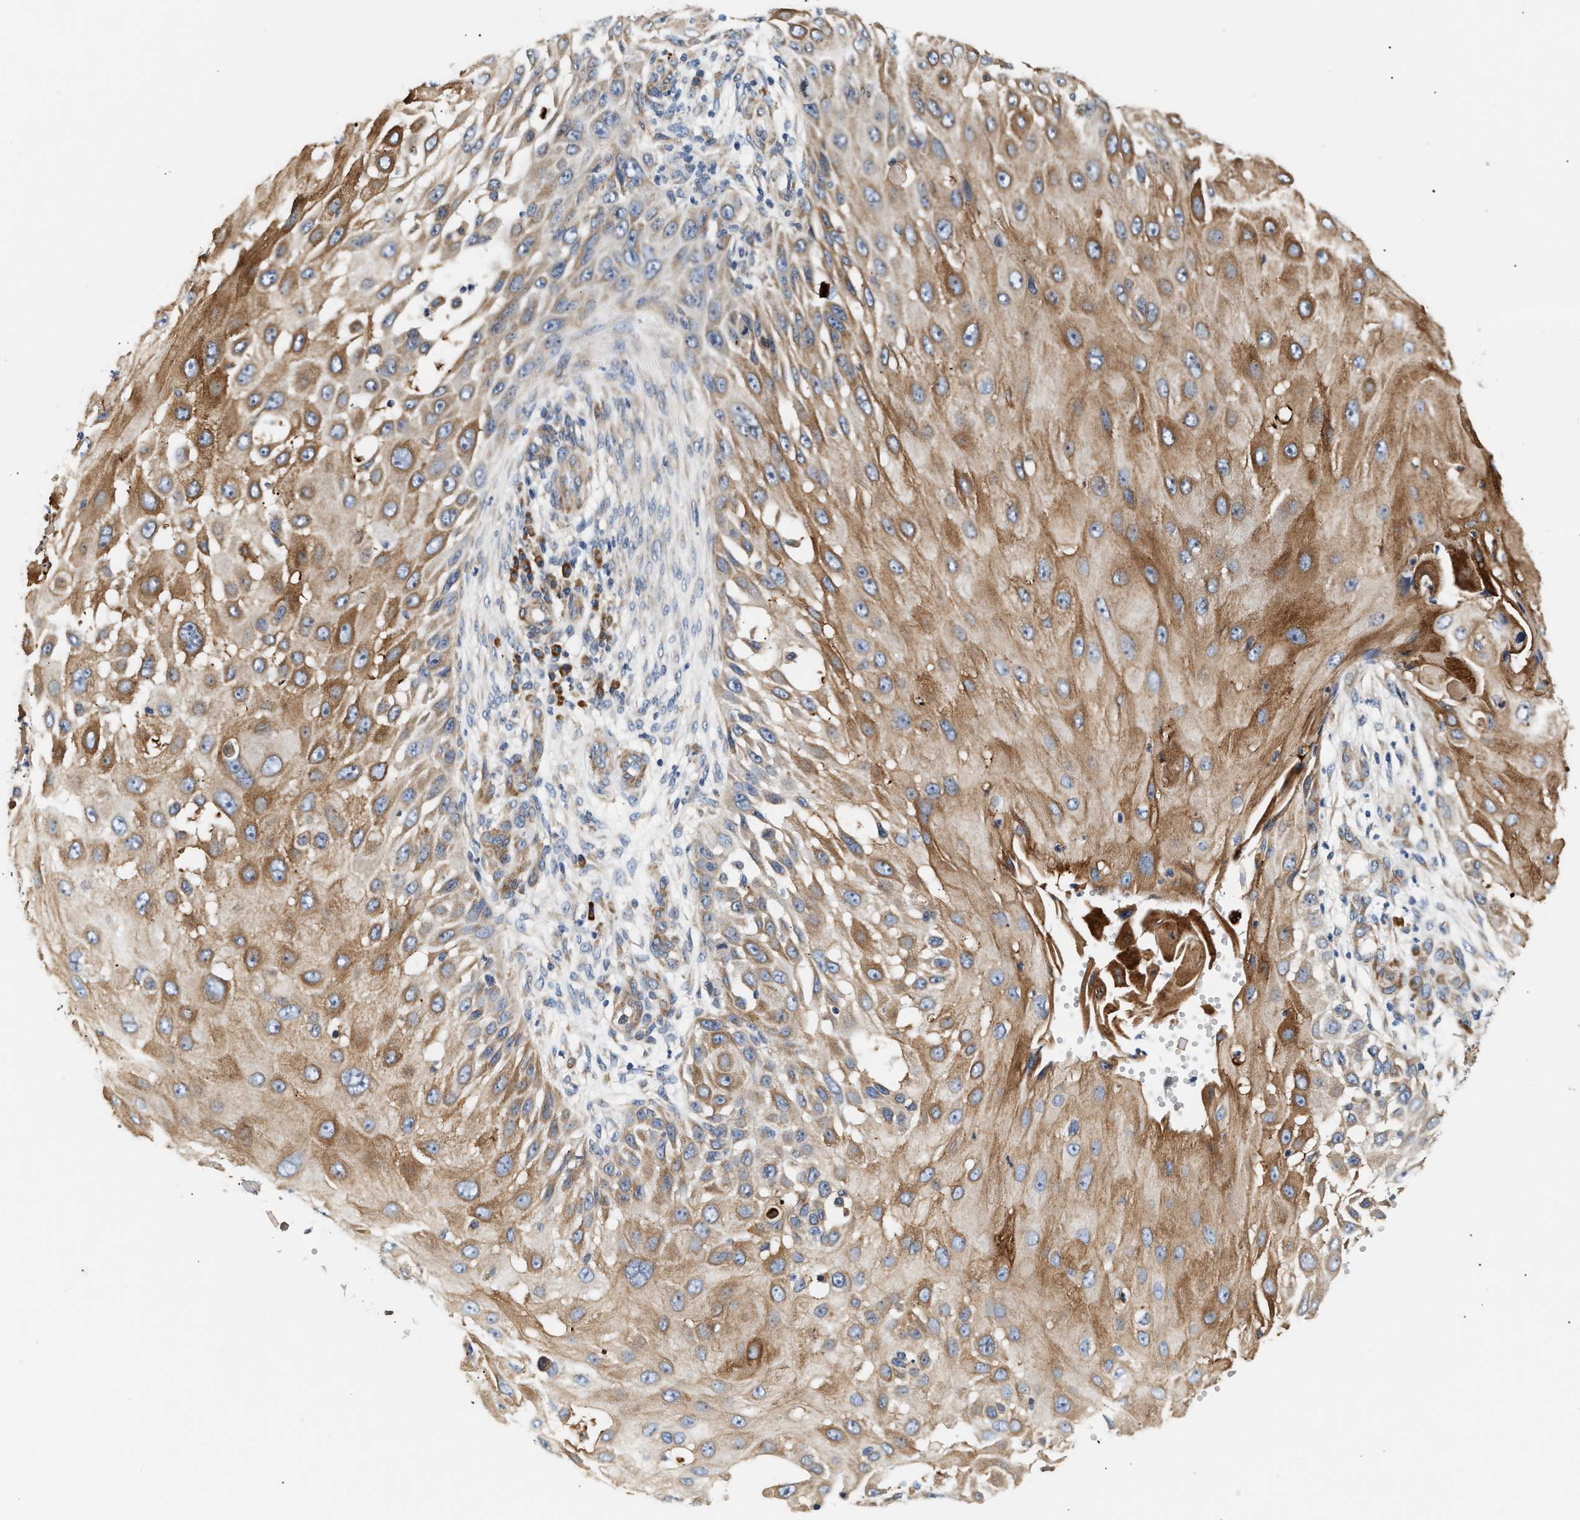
{"staining": {"intensity": "moderate", "quantity": ">75%", "location": "cytoplasmic/membranous"}, "tissue": "skin cancer", "cell_type": "Tumor cells", "image_type": "cancer", "snomed": [{"axis": "morphology", "description": "Squamous cell carcinoma, NOS"}, {"axis": "topography", "description": "Skin"}], "caption": "High-power microscopy captured an immunohistochemistry (IHC) micrograph of skin cancer, revealing moderate cytoplasmic/membranous expression in about >75% of tumor cells.", "gene": "IFT74", "patient": {"sex": "female", "age": 44}}